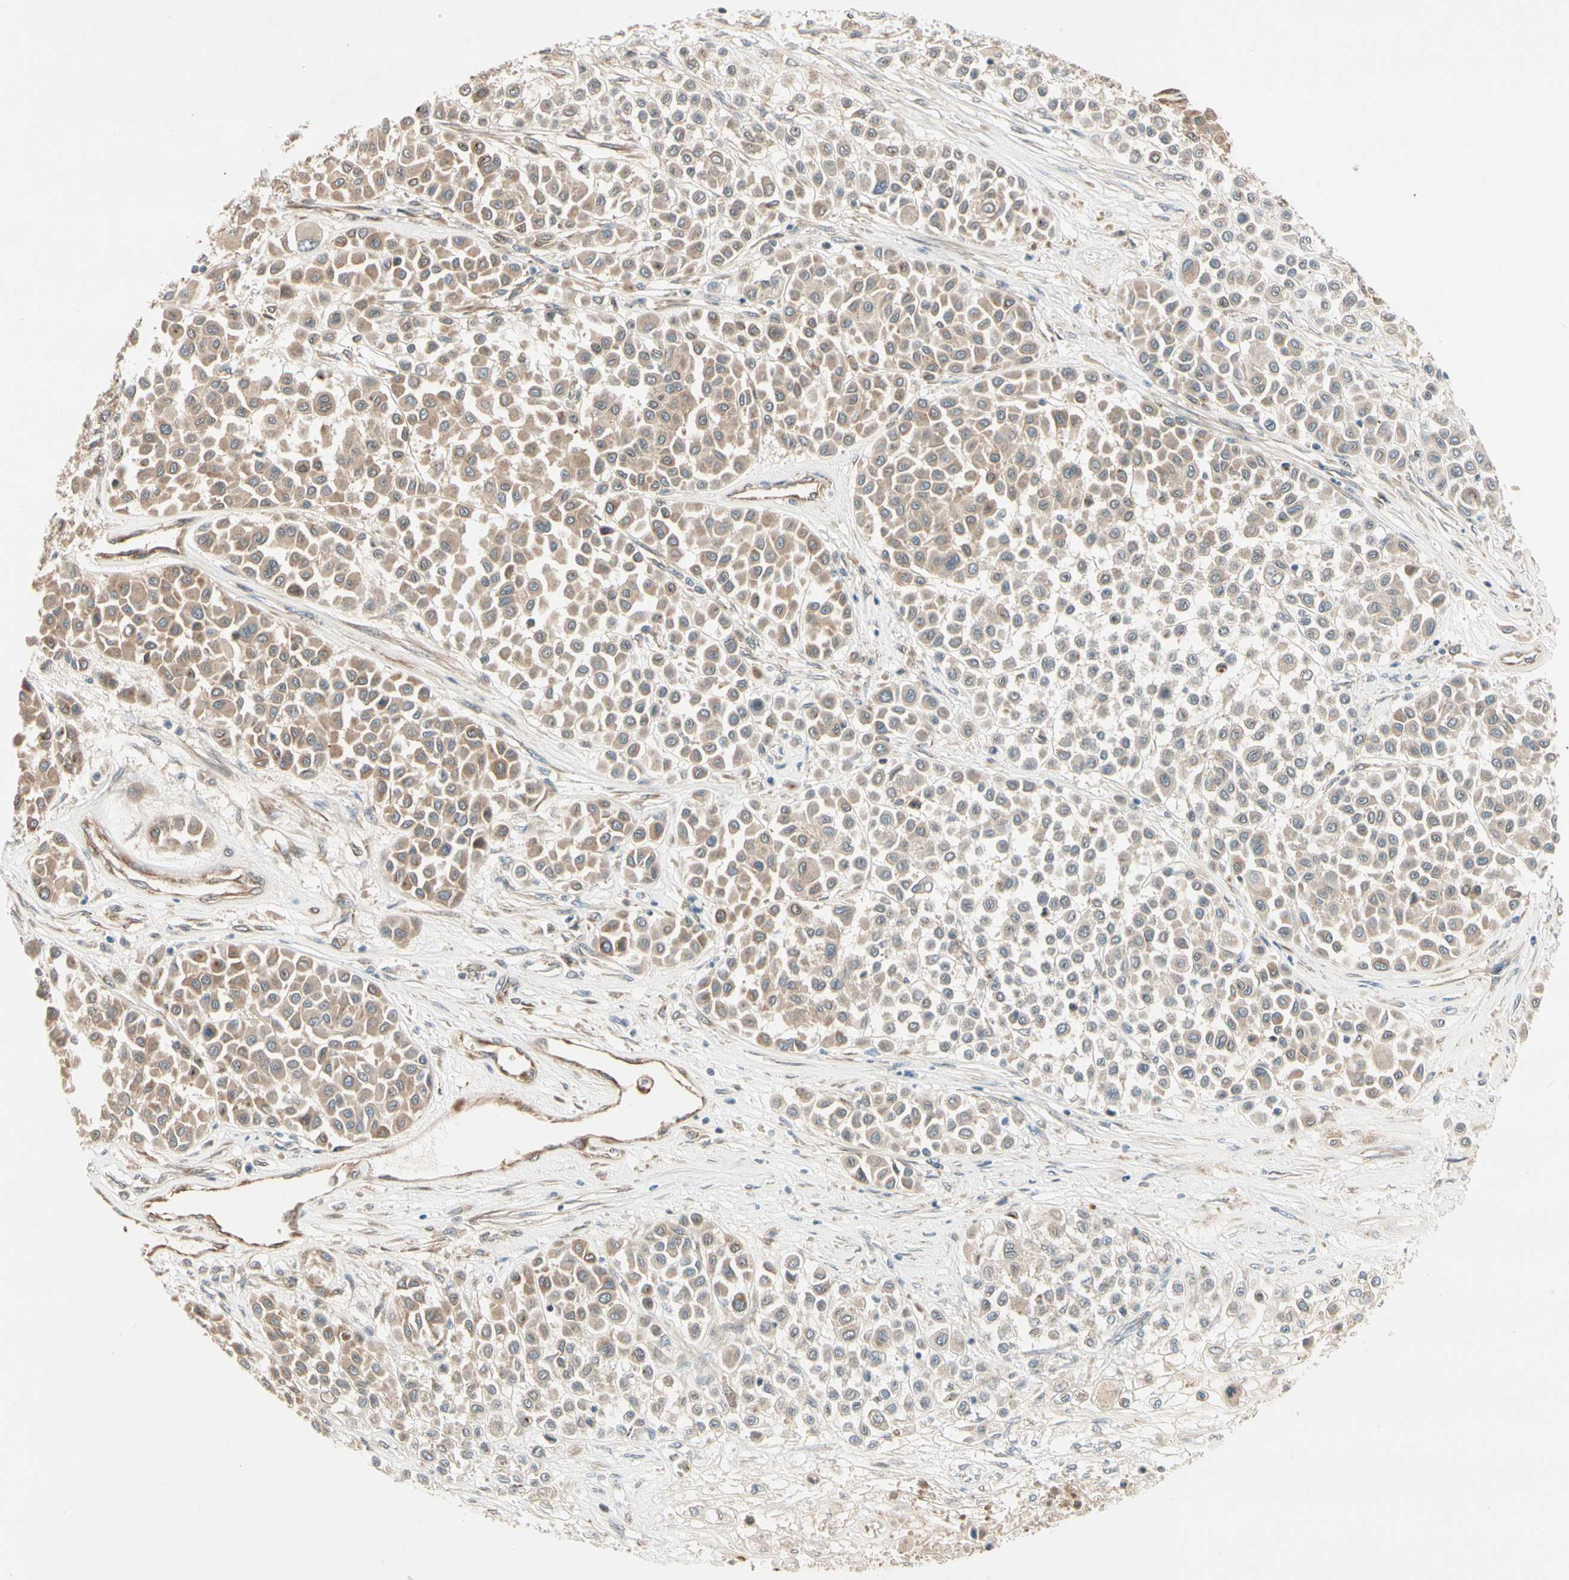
{"staining": {"intensity": "moderate", "quantity": ">75%", "location": "cytoplasmic/membranous"}, "tissue": "melanoma", "cell_type": "Tumor cells", "image_type": "cancer", "snomed": [{"axis": "morphology", "description": "Malignant melanoma, Metastatic site"}, {"axis": "topography", "description": "Soft tissue"}], "caption": "A micrograph showing moderate cytoplasmic/membranous staining in approximately >75% of tumor cells in melanoma, as visualized by brown immunohistochemical staining.", "gene": "ROCK2", "patient": {"sex": "male", "age": 41}}